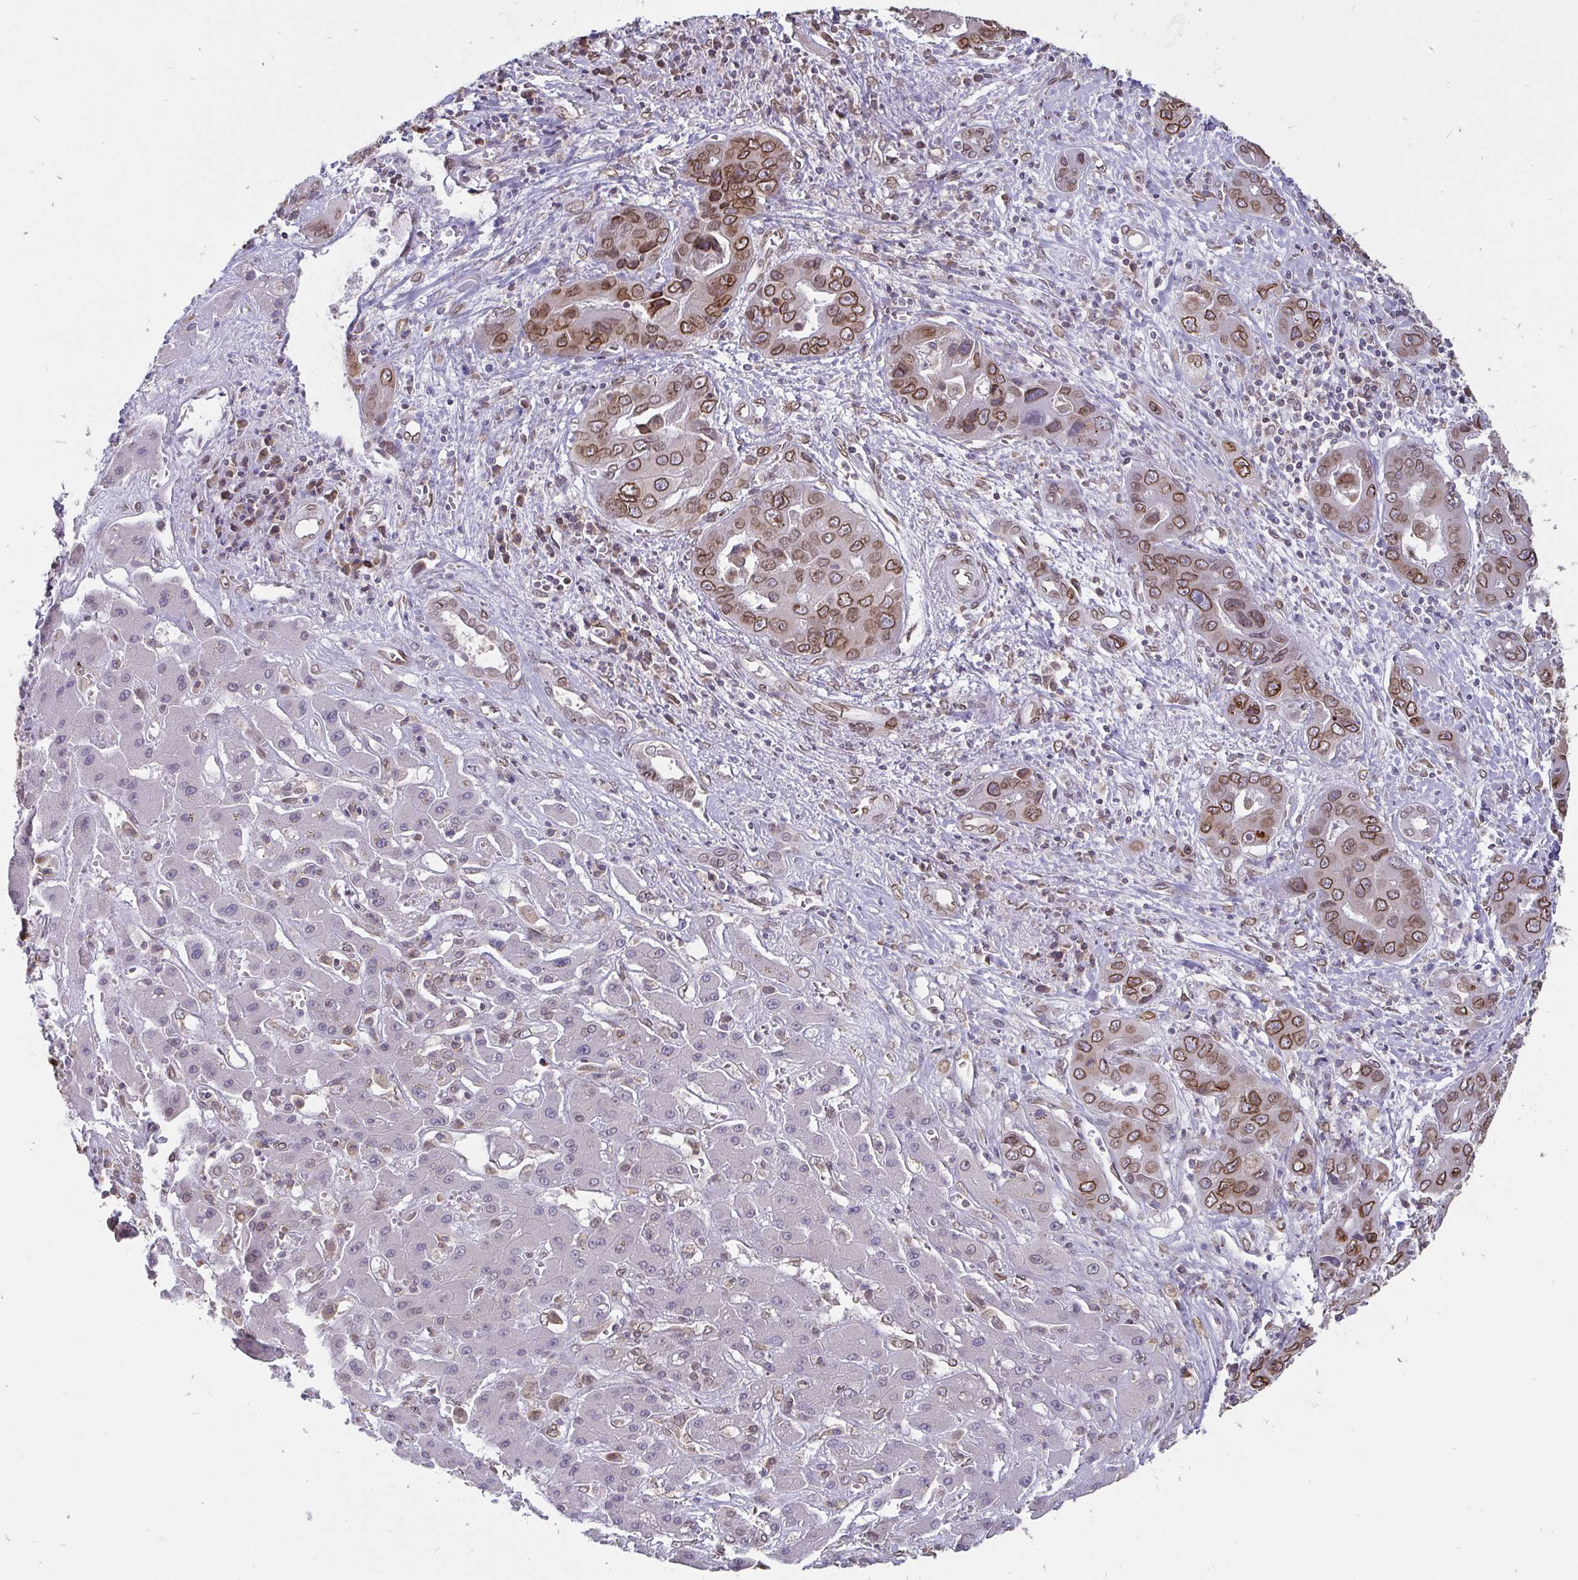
{"staining": {"intensity": "moderate", "quantity": ">75%", "location": "cytoplasmic/membranous,nuclear"}, "tissue": "liver cancer", "cell_type": "Tumor cells", "image_type": "cancer", "snomed": [{"axis": "morphology", "description": "Cholangiocarcinoma"}, {"axis": "topography", "description": "Liver"}], "caption": "Immunohistochemistry (IHC) histopathology image of liver cancer (cholangiocarcinoma) stained for a protein (brown), which displays medium levels of moderate cytoplasmic/membranous and nuclear staining in approximately >75% of tumor cells.", "gene": "EMD", "patient": {"sex": "male", "age": 67}}